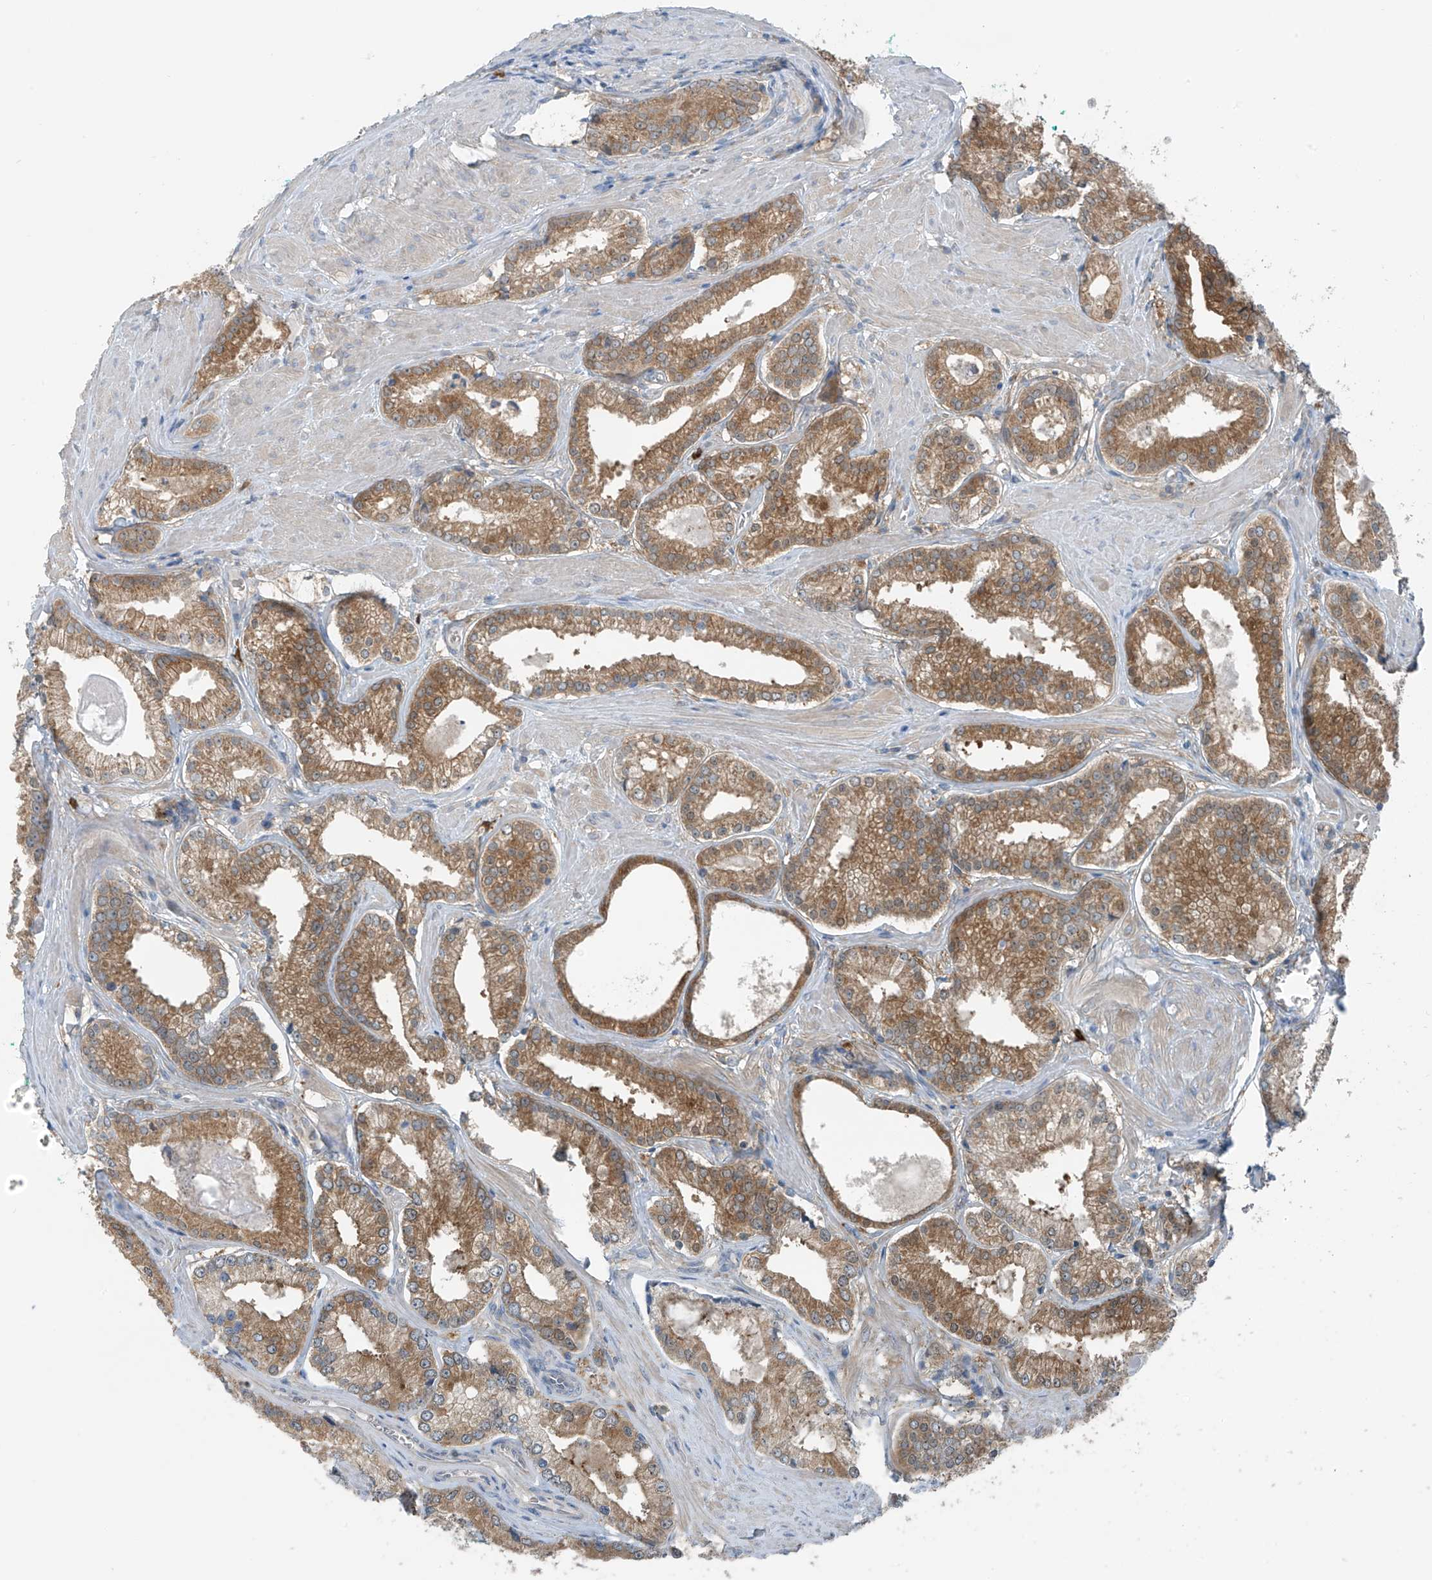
{"staining": {"intensity": "moderate", "quantity": ">75%", "location": "cytoplasmic/membranous"}, "tissue": "prostate cancer", "cell_type": "Tumor cells", "image_type": "cancer", "snomed": [{"axis": "morphology", "description": "Adenocarcinoma, Low grade"}, {"axis": "topography", "description": "Prostate"}], "caption": "Prostate cancer tissue reveals moderate cytoplasmic/membranous staining in about >75% of tumor cells, visualized by immunohistochemistry. The protein of interest is shown in brown color, while the nuclei are stained blue.", "gene": "SLC12A6", "patient": {"sex": "male", "age": 54}}